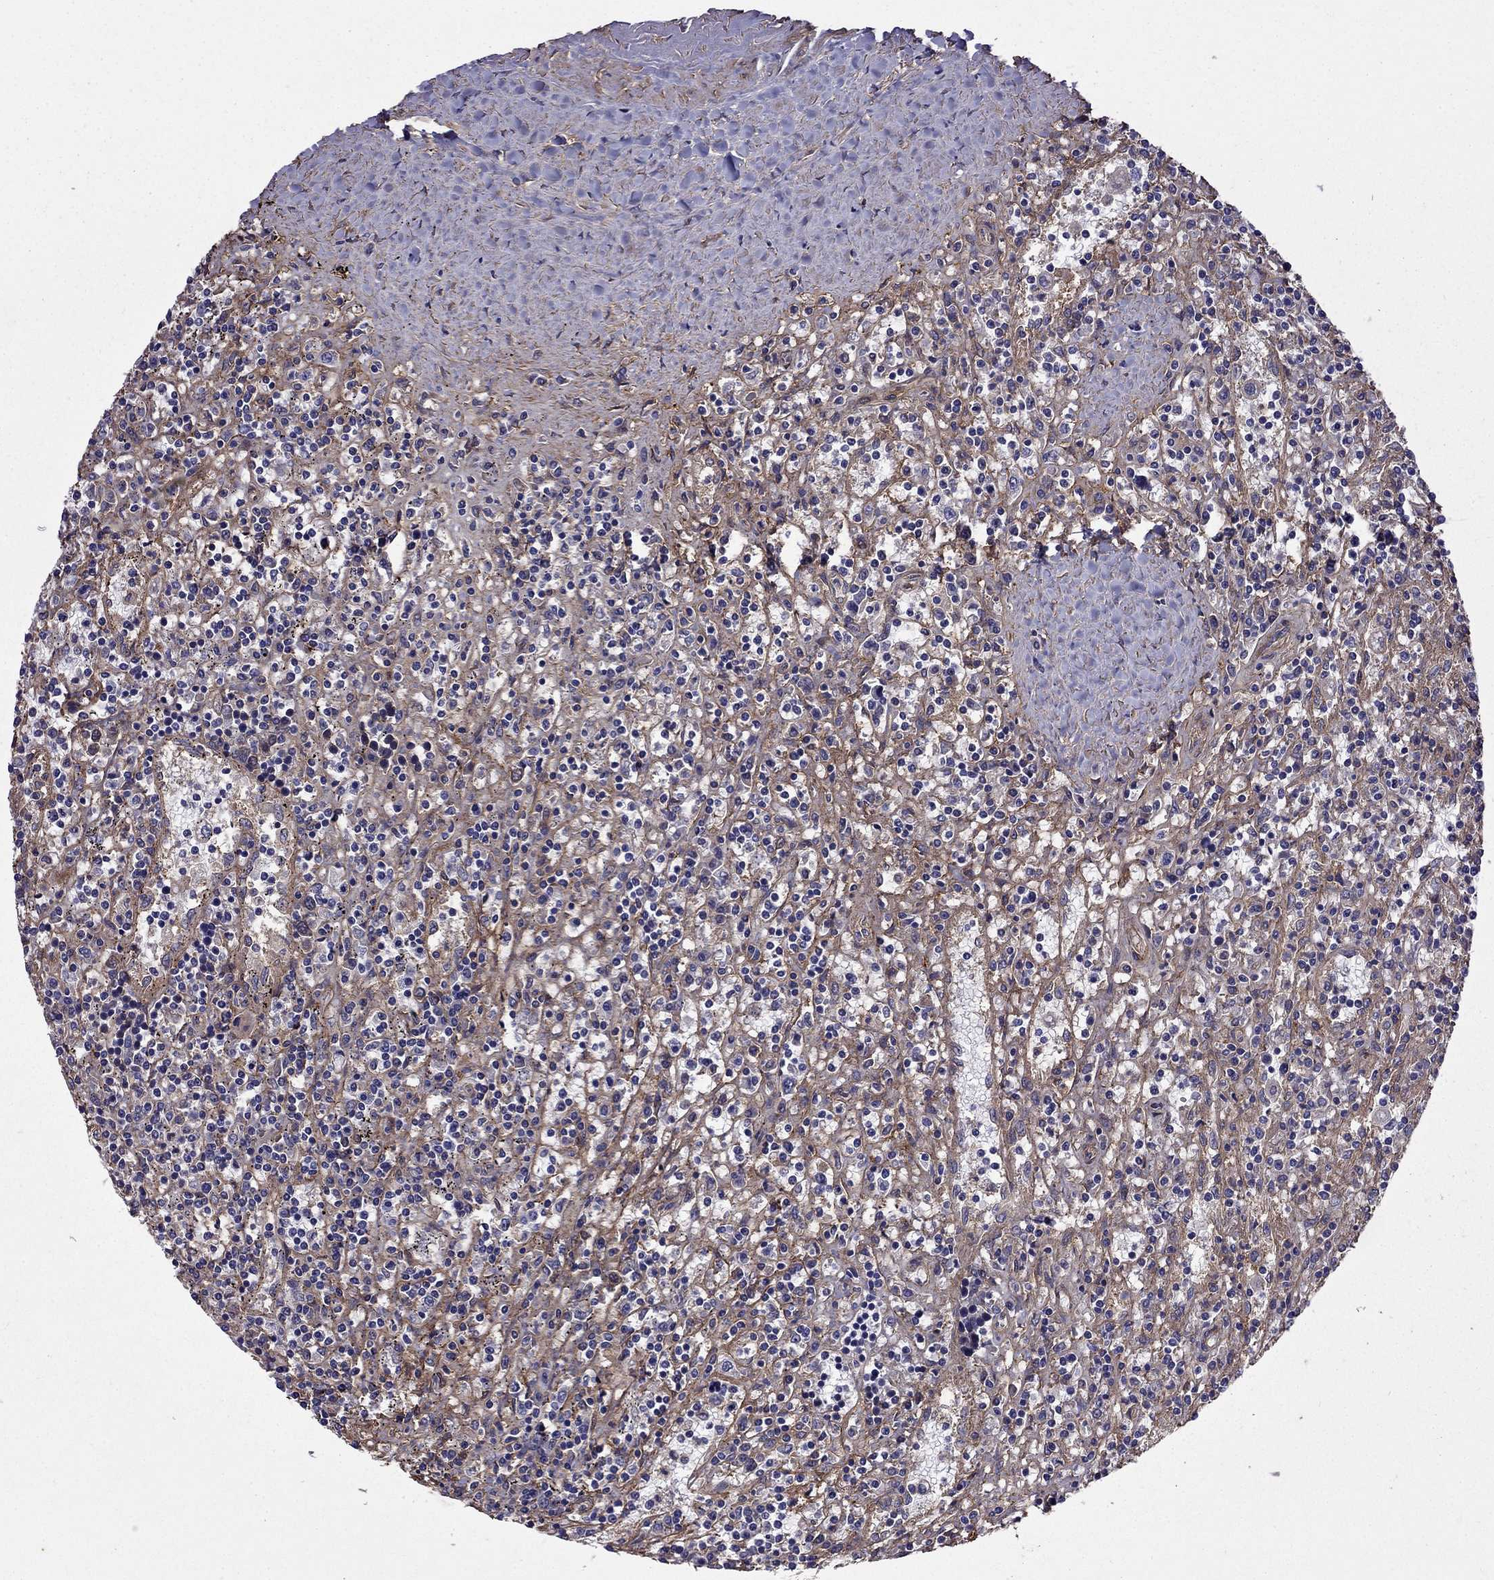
{"staining": {"intensity": "negative", "quantity": "none", "location": "none"}, "tissue": "lymphoma", "cell_type": "Tumor cells", "image_type": "cancer", "snomed": [{"axis": "morphology", "description": "Malignant lymphoma, non-Hodgkin's type, Low grade"}, {"axis": "topography", "description": "Spleen"}], "caption": "Low-grade malignant lymphoma, non-Hodgkin's type was stained to show a protein in brown. There is no significant staining in tumor cells.", "gene": "ITGB1", "patient": {"sex": "male", "age": 62}}